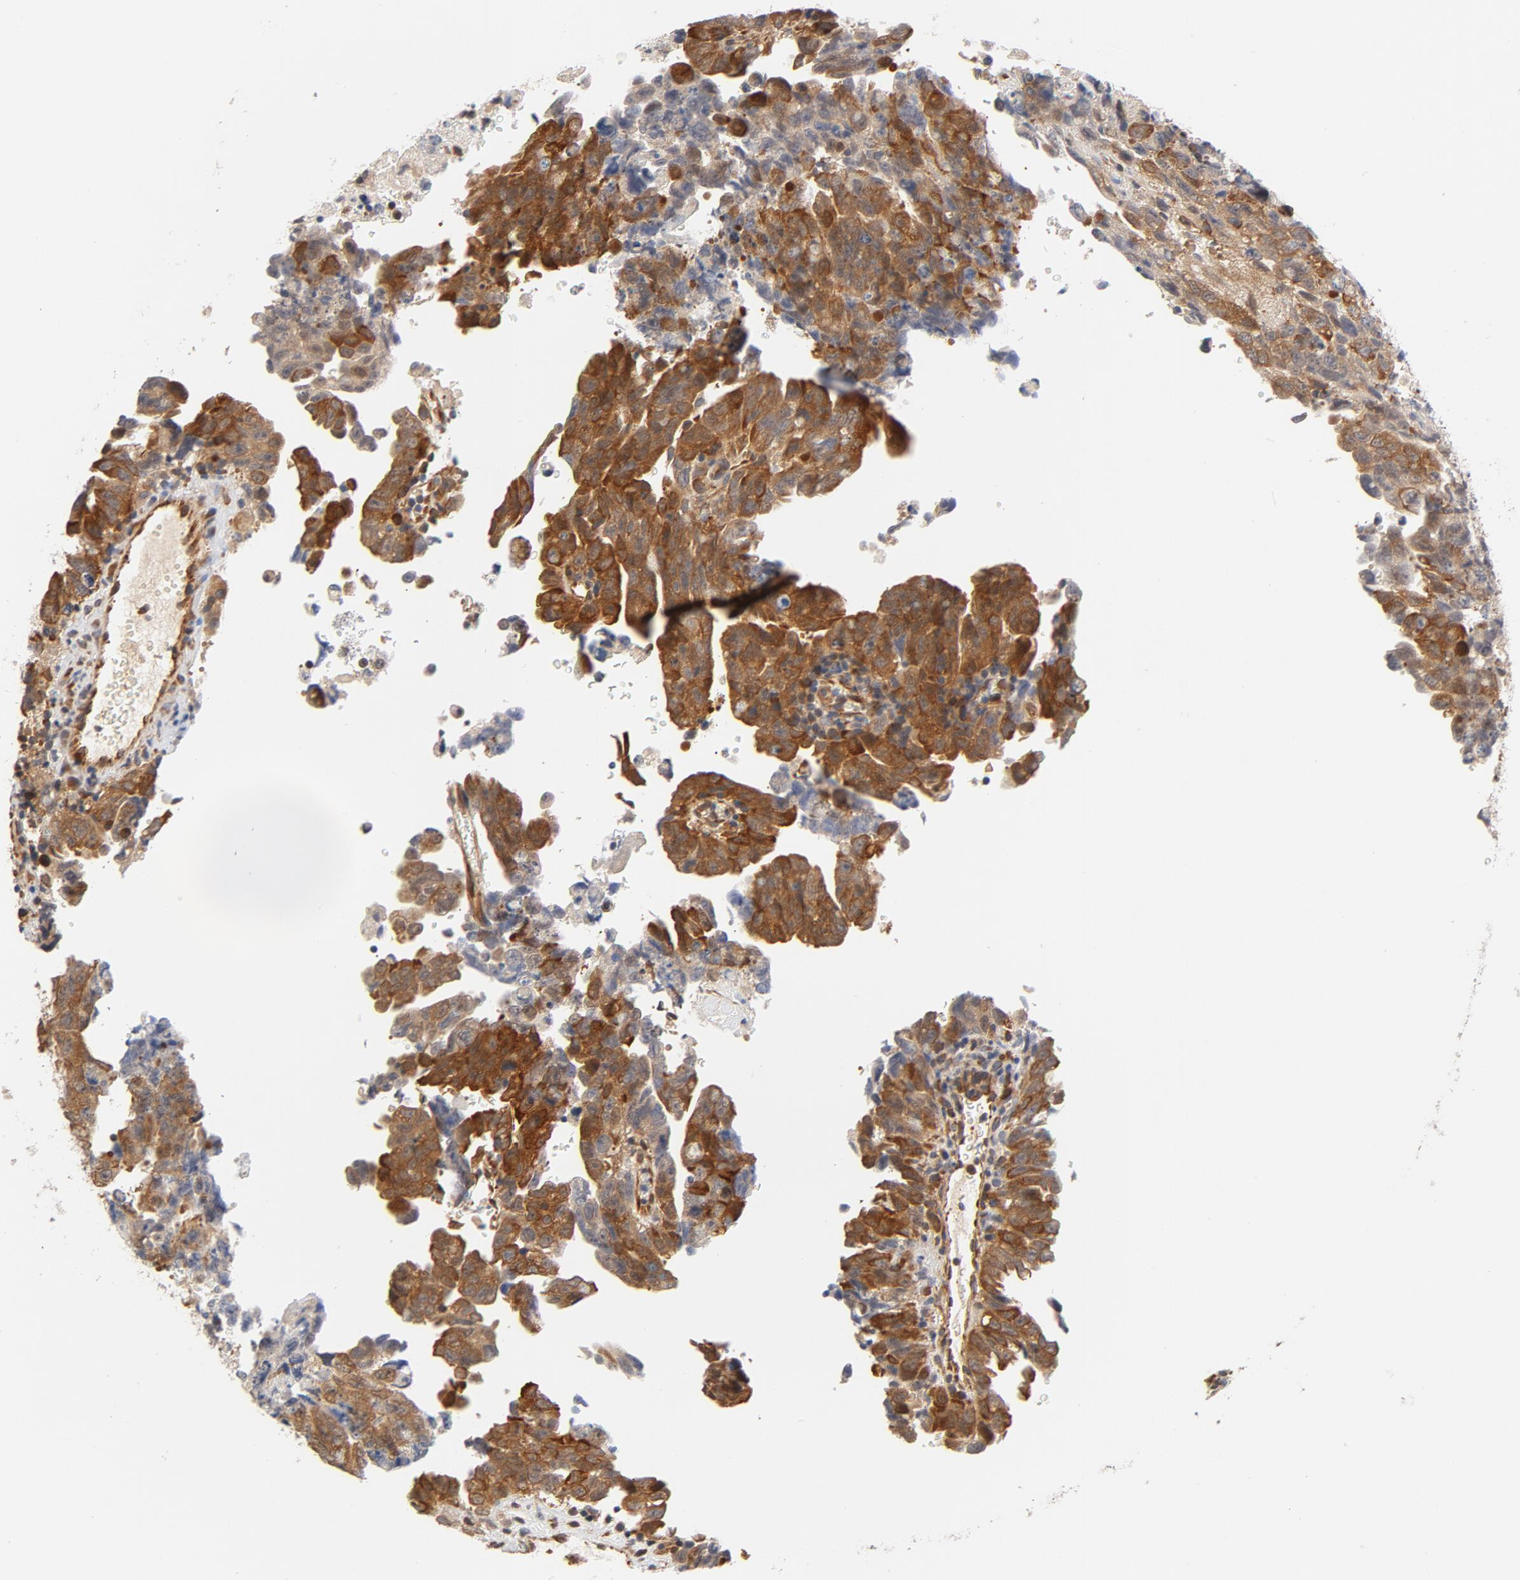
{"staining": {"intensity": "moderate", "quantity": ">75%", "location": "cytoplasmic/membranous"}, "tissue": "testis cancer", "cell_type": "Tumor cells", "image_type": "cancer", "snomed": [{"axis": "morphology", "description": "Carcinoma, Embryonal, NOS"}, {"axis": "topography", "description": "Testis"}], "caption": "Testis cancer (embryonal carcinoma) tissue demonstrates moderate cytoplasmic/membranous expression in approximately >75% of tumor cells", "gene": "EIF4E", "patient": {"sex": "male", "age": 28}}